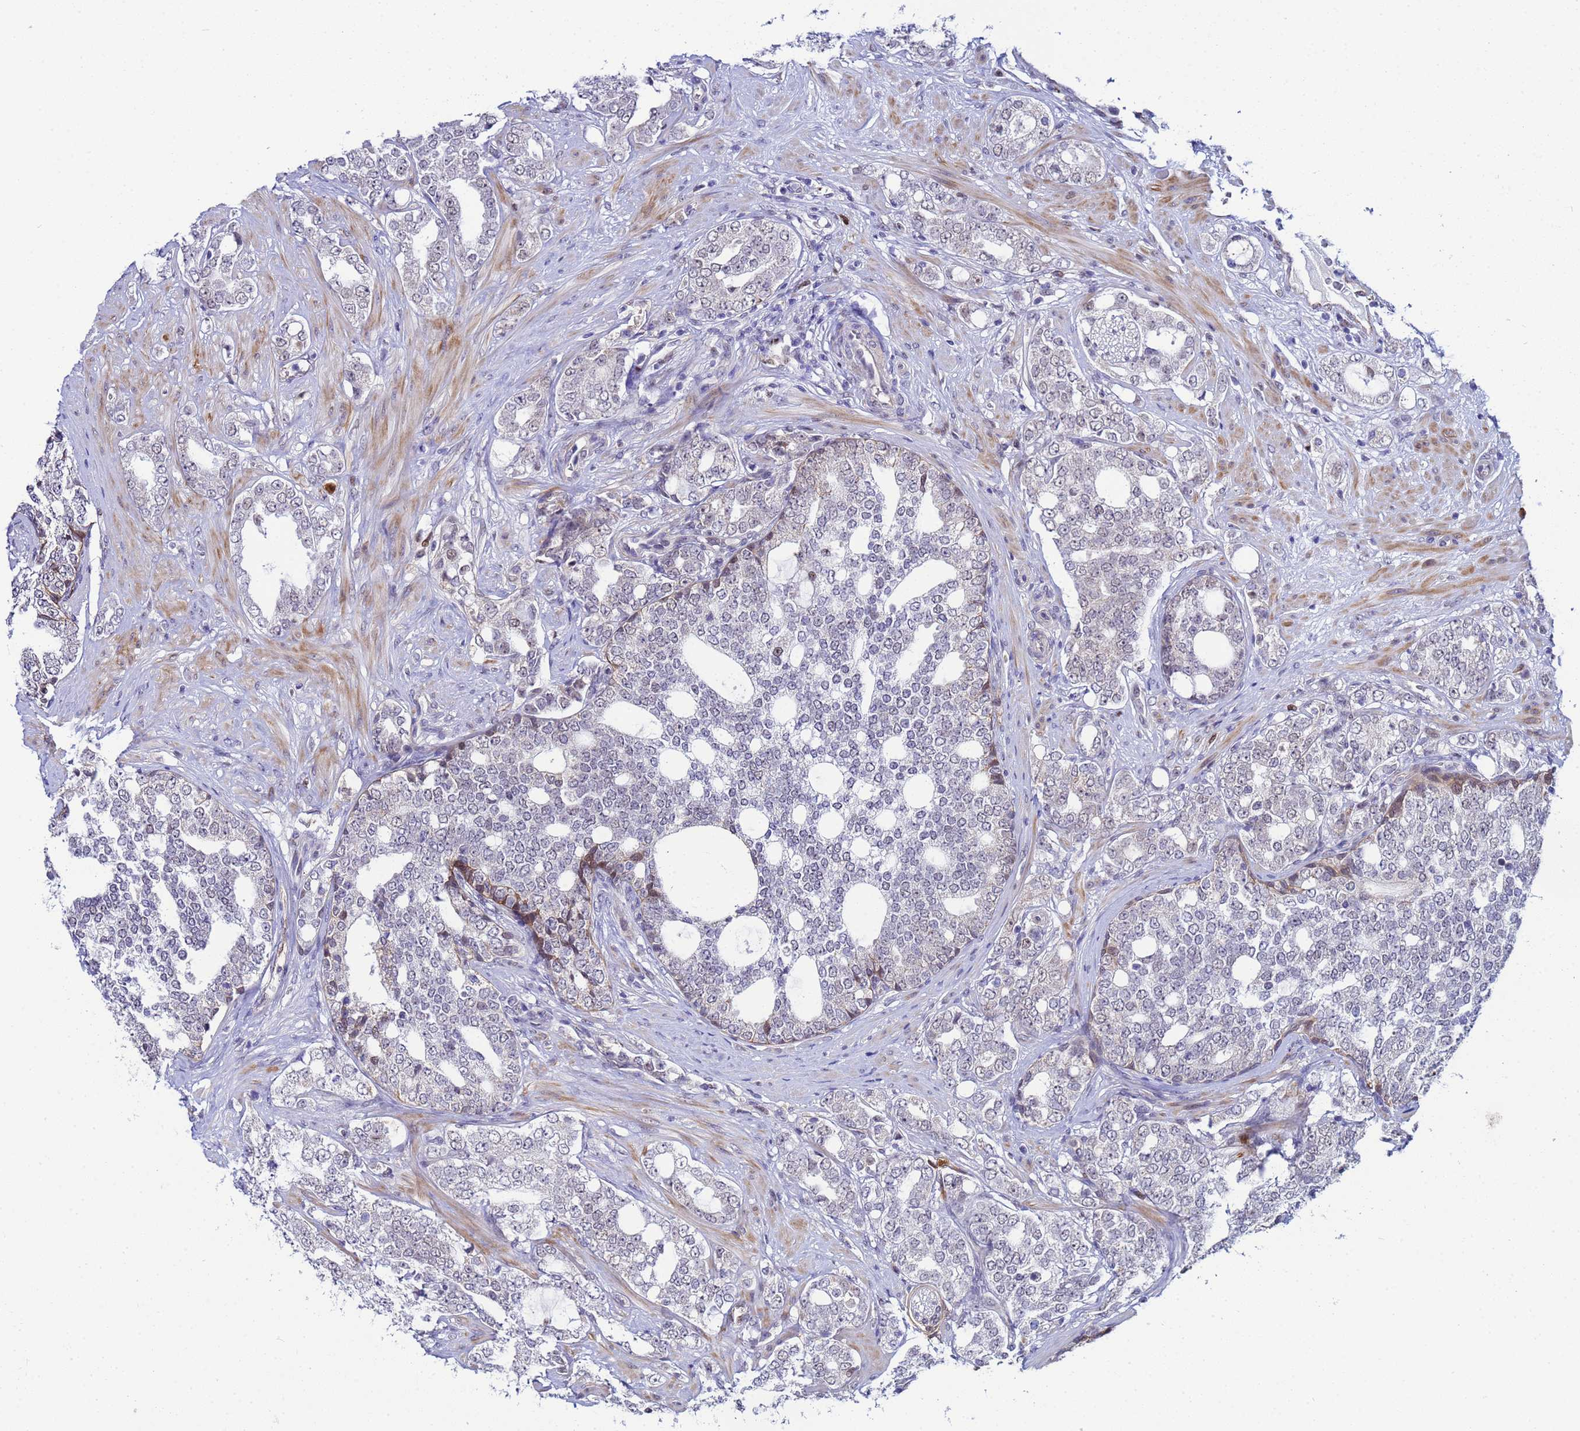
{"staining": {"intensity": "negative", "quantity": "none", "location": "none"}, "tissue": "prostate cancer", "cell_type": "Tumor cells", "image_type": "cancer", "snomed": [{"axis": "morphology", "description": "Adenocarcinoma, High grade"}, {"axis": "topography", "description": "Prostate"}], "caption": "Histopathology image shows no protein positivity in tumor cells of adenocarcinoma (high-grade) (prostate) tissue.", "gene": "SLC25A37", "patient": {"sex": "male", "age": 64}}